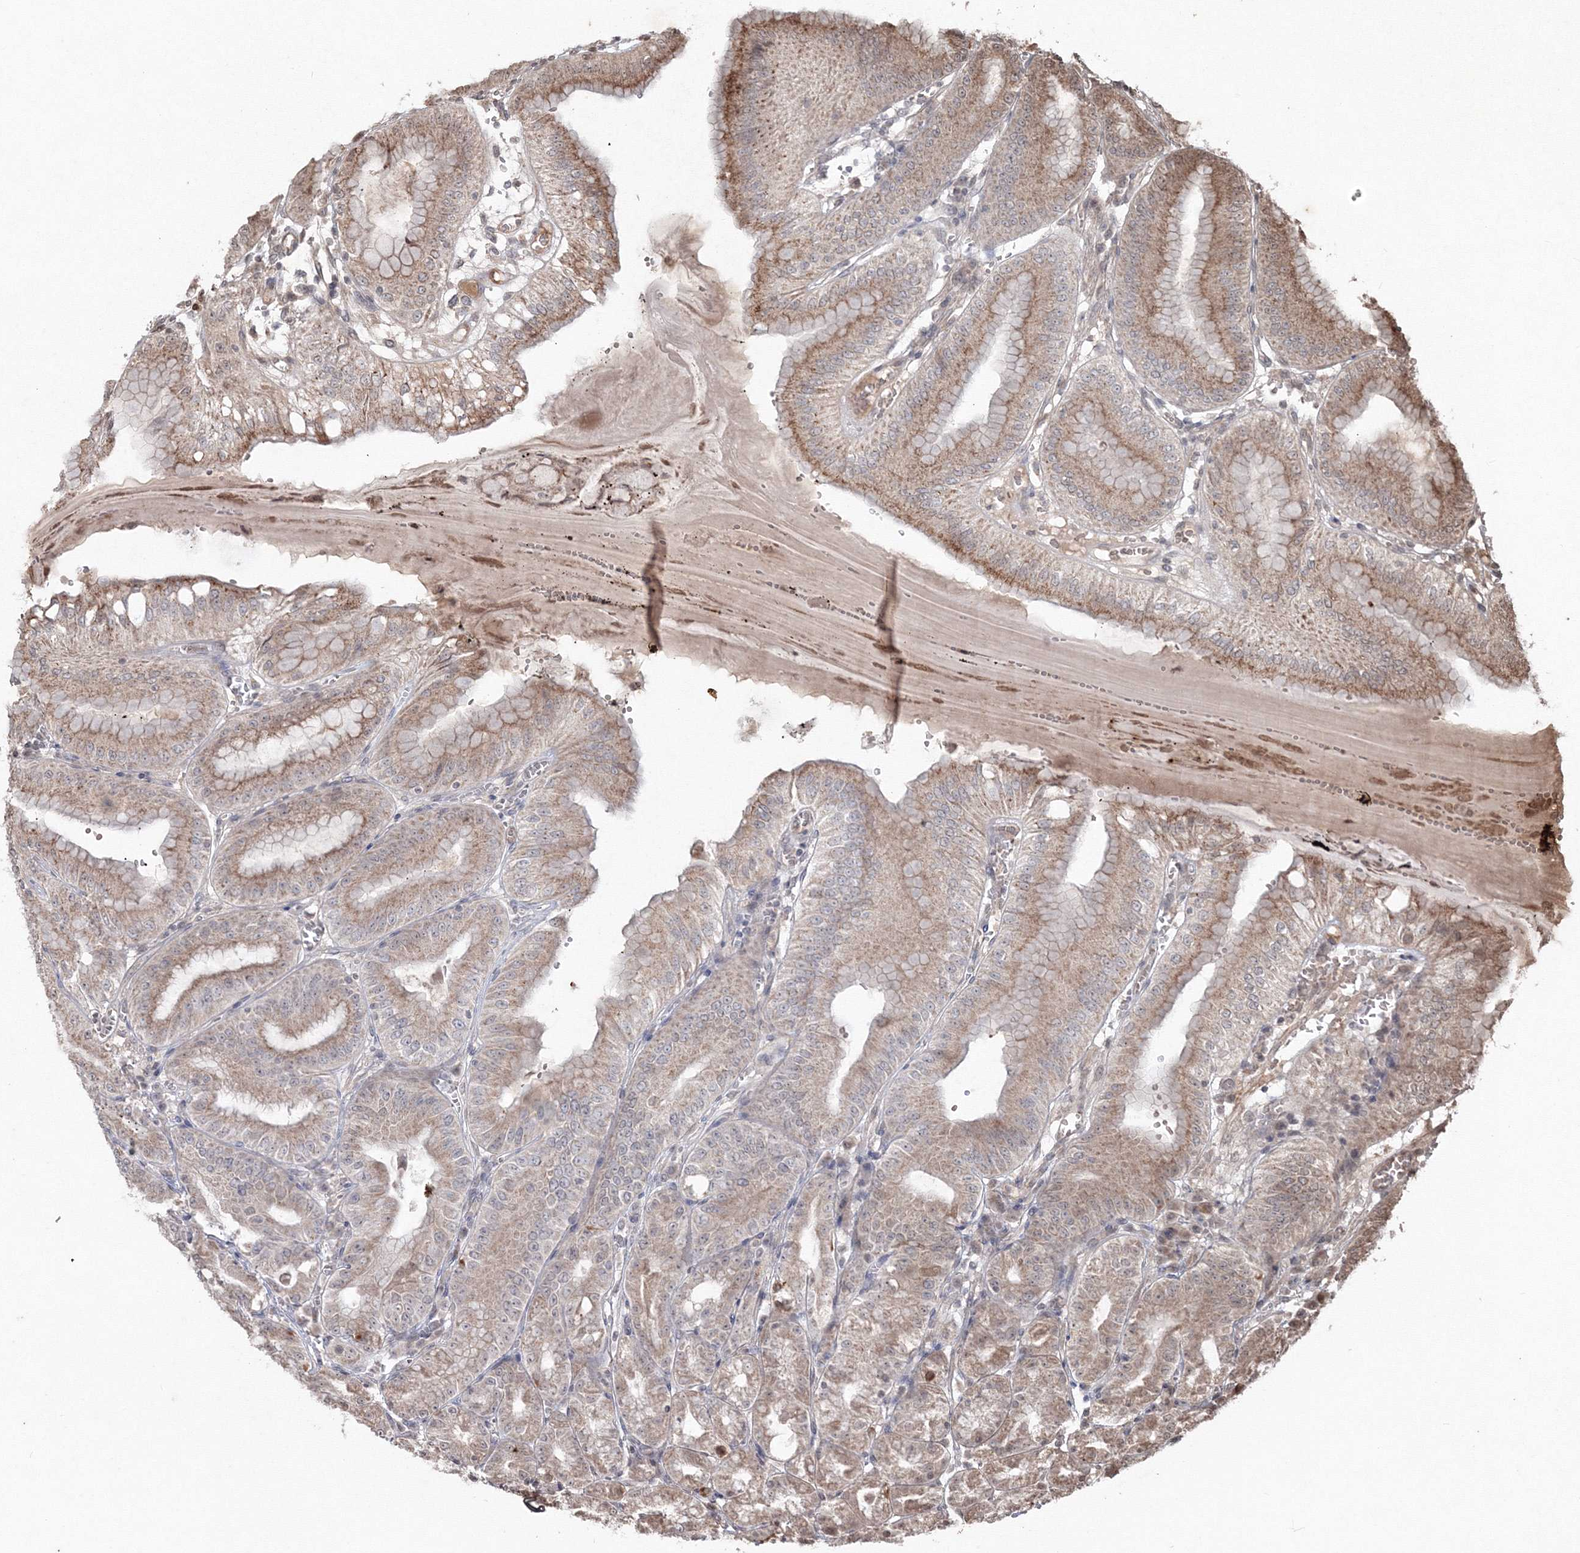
{"staining": {"intensity": "moderate", "quantity": "25%-75%", "location": "cytoplasmic/membranous"}, "tissue": "stomach", "cell_type": "Glandular cells", "image_type": "normal", "snomed": [{"axis": "morphology", "description": "Normal tissue, NOS"}, {"axis": "topography", "description": "Stomach, lower"}], "caption": "An immunohistochemistry image of benign tissue is shown. Protein staining in brown highlights moderate cytoplasmic/membranous positivity in stomach within glandular cells.", "gene": "PEX13", "patient": {"sex": "male", "age": 71}}